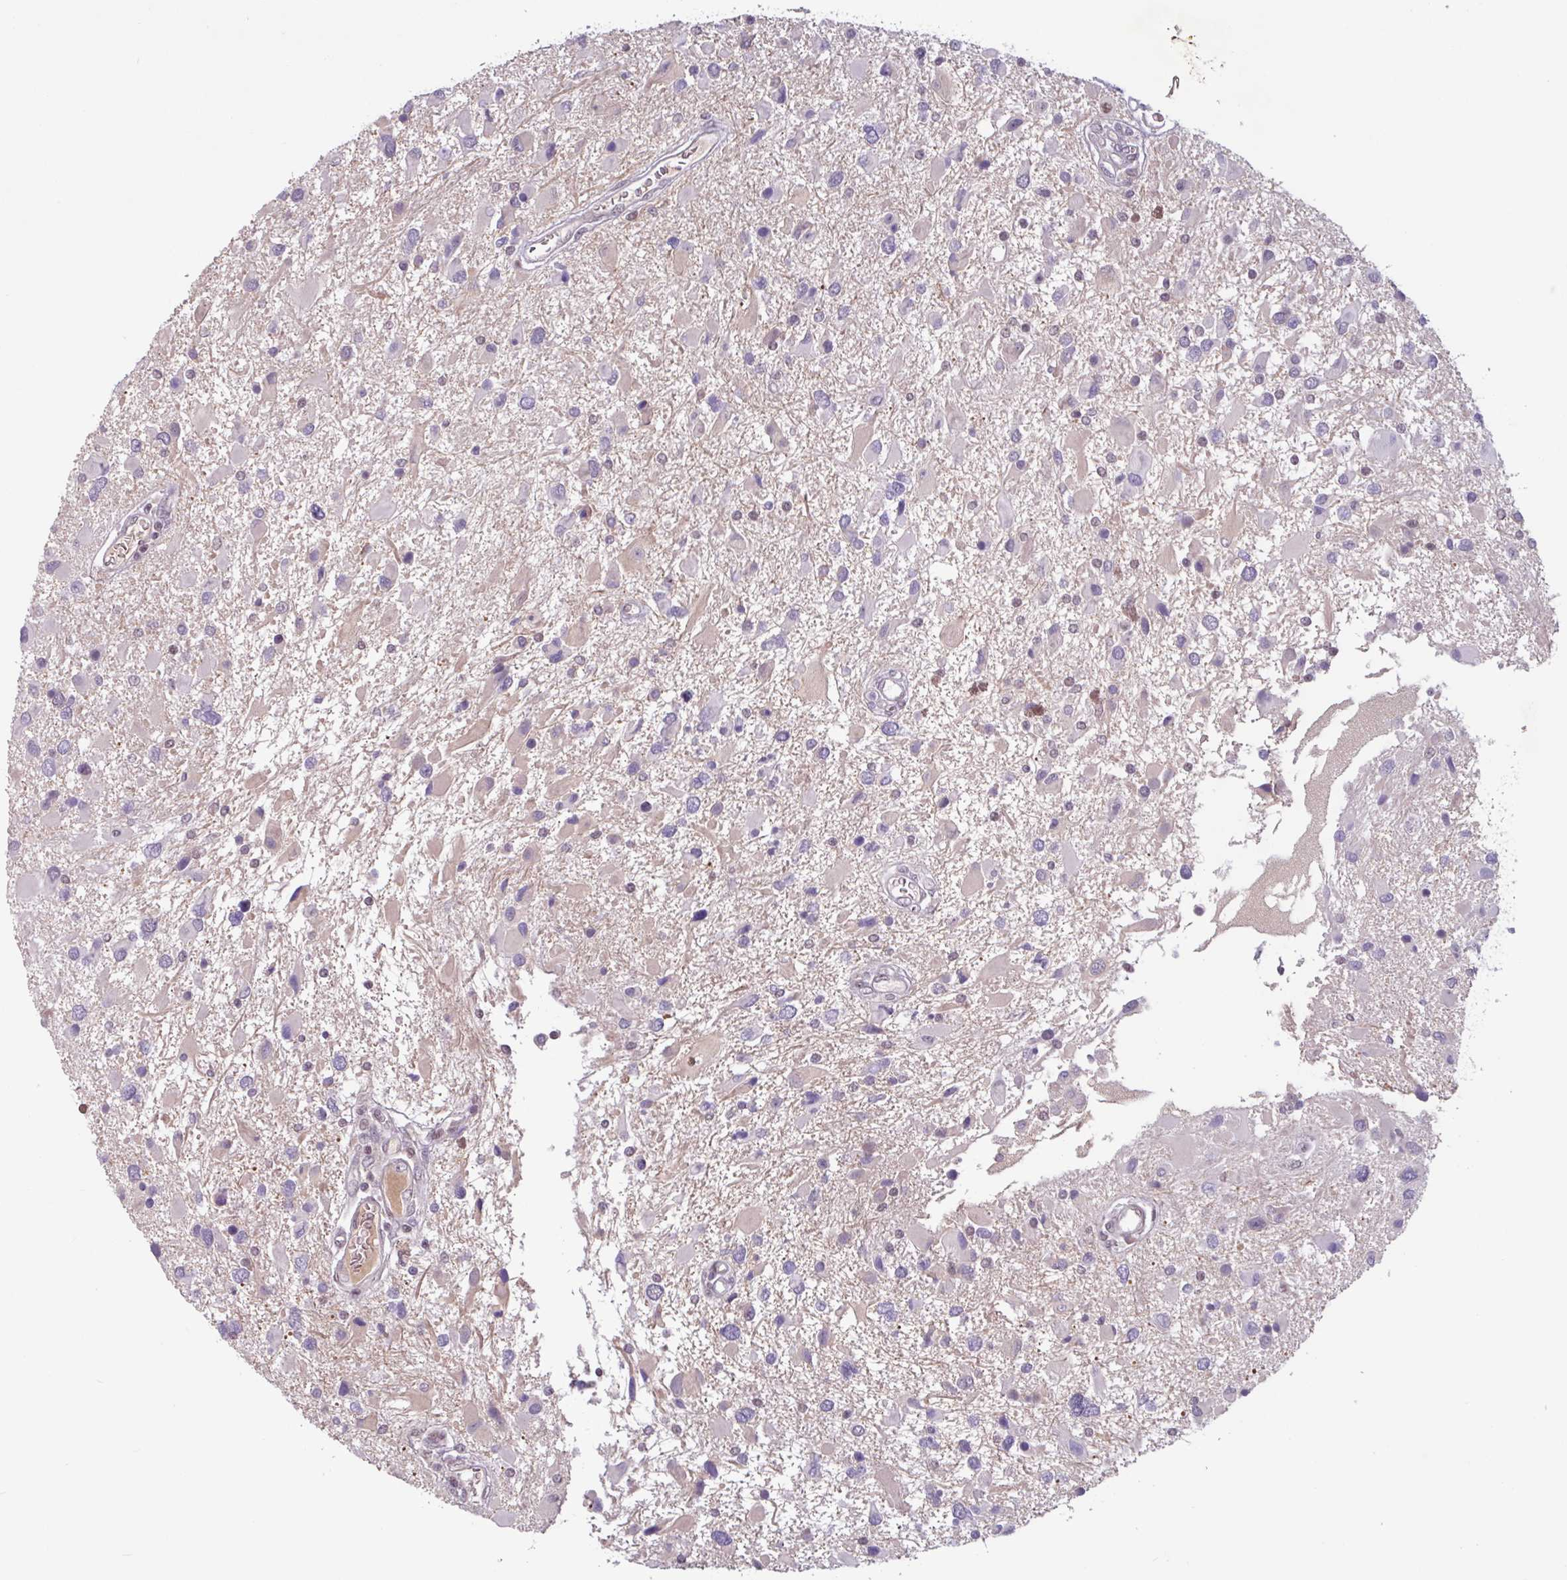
{"staining": {"intensity": "negative", "quantity": "none", "location": "none"}, "tissue": "glioma", "cell_type": "Tumor cells", "image_type": "cancer", "snomed": [{"axis": "morphology", "description": "Glioma, malignant, High grade"}, {"axis": "topography", "description": "Brain"}], "caption": "Photomicrograph shows no protein staining in tumor cells of malignant glioma (high-grade) tissue.", "gene": "ZNF575", "patient": {"sex": "male", "age": 53}}